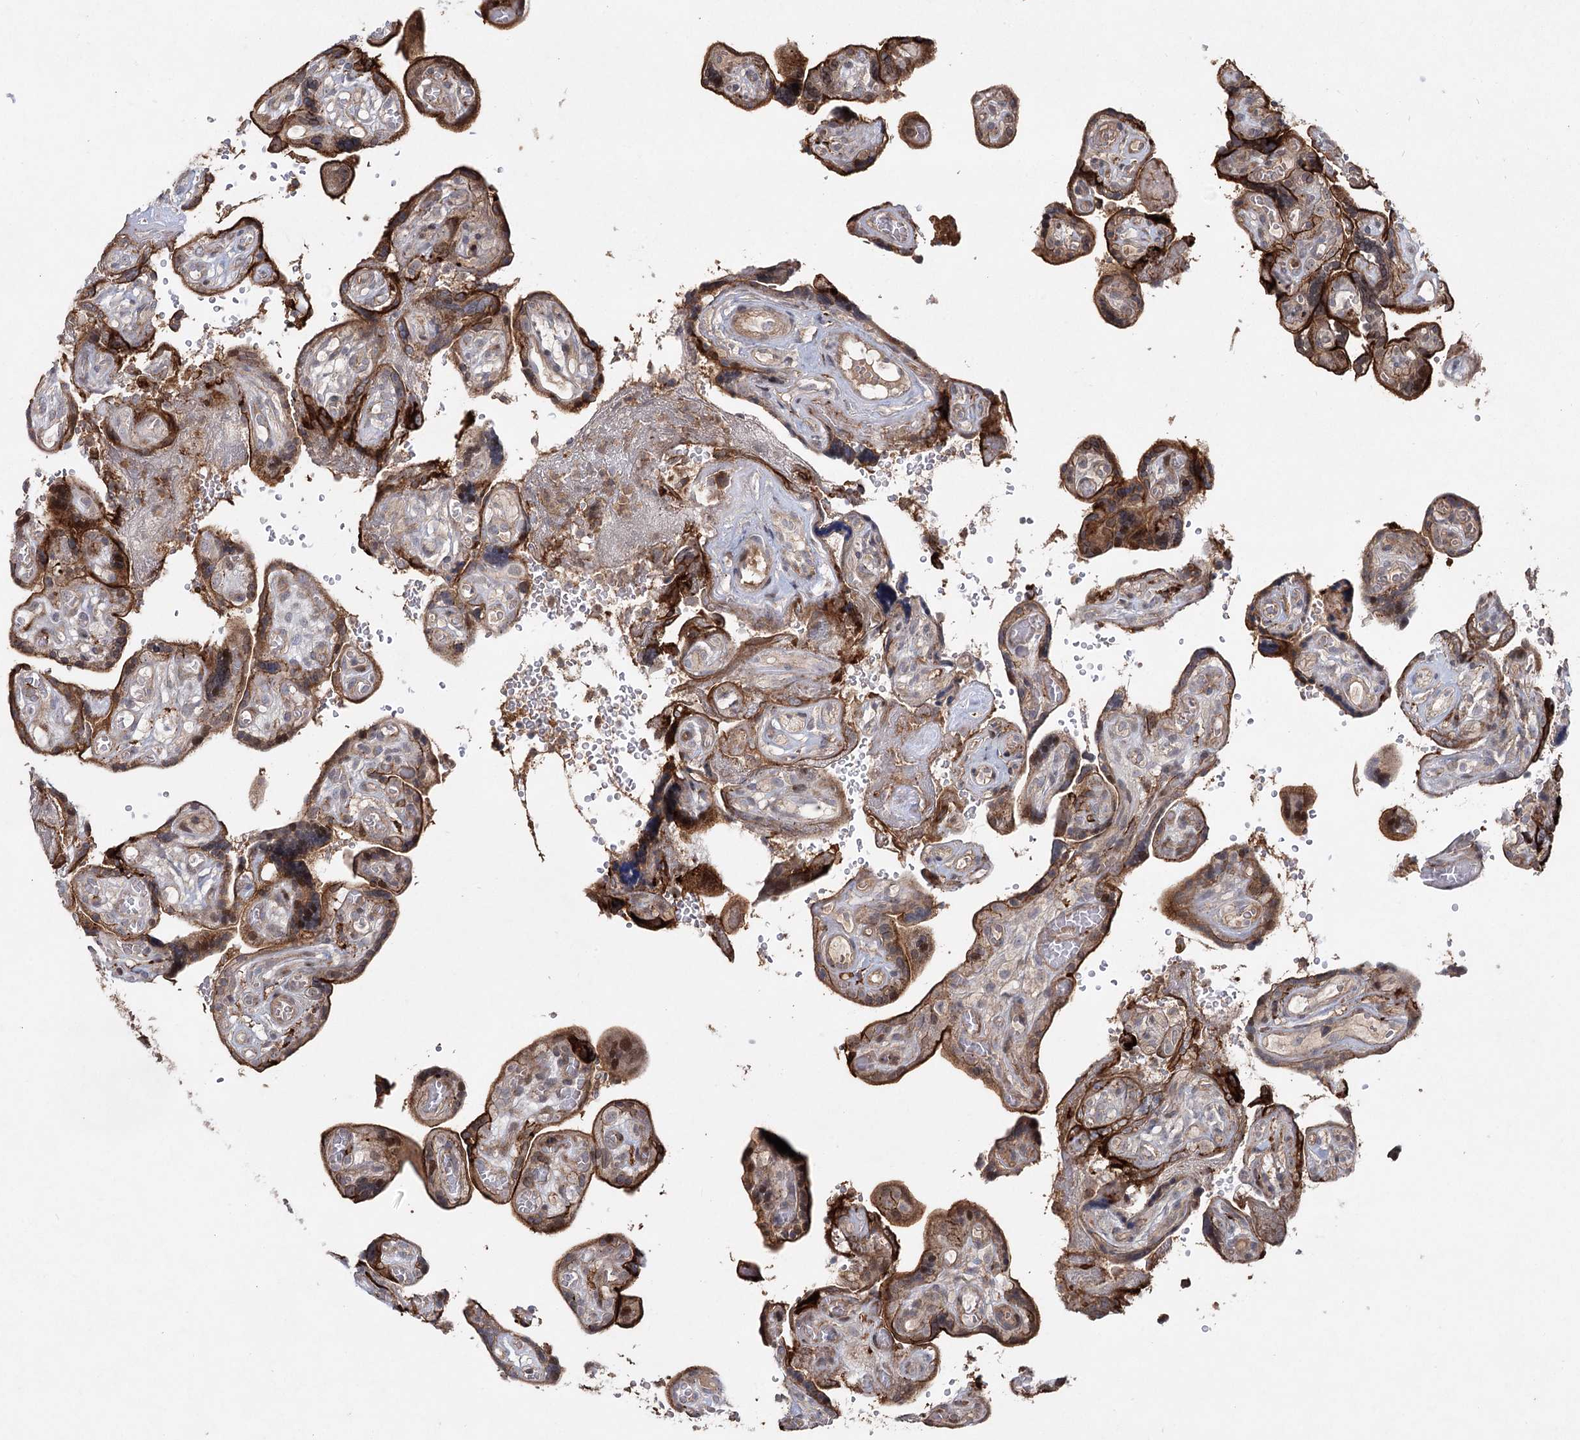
{"staining": {"intensity": "negative", "quantity": "none", "location": "none"}, "tissue": "placenta", "cell_type": "Decidual cells", "image_type": "normal", "snomed": [{"axis": "morphology", "description": "Normal tissue, NOS"}, {"axis": "topography", "description": "Placenta"}], "caption": "The photomicrograph exhibits no staining of decidual cells in normal placenta. The staining was performed using DAB (3,3'-diaminobenzidine) to visualize the protein expression in brown, while the nuclei were stained in blue with hematoxylin (Magnification: 20x).", "gene": "MAP3K13", "patient": {"sex": "female", "age": 30}}